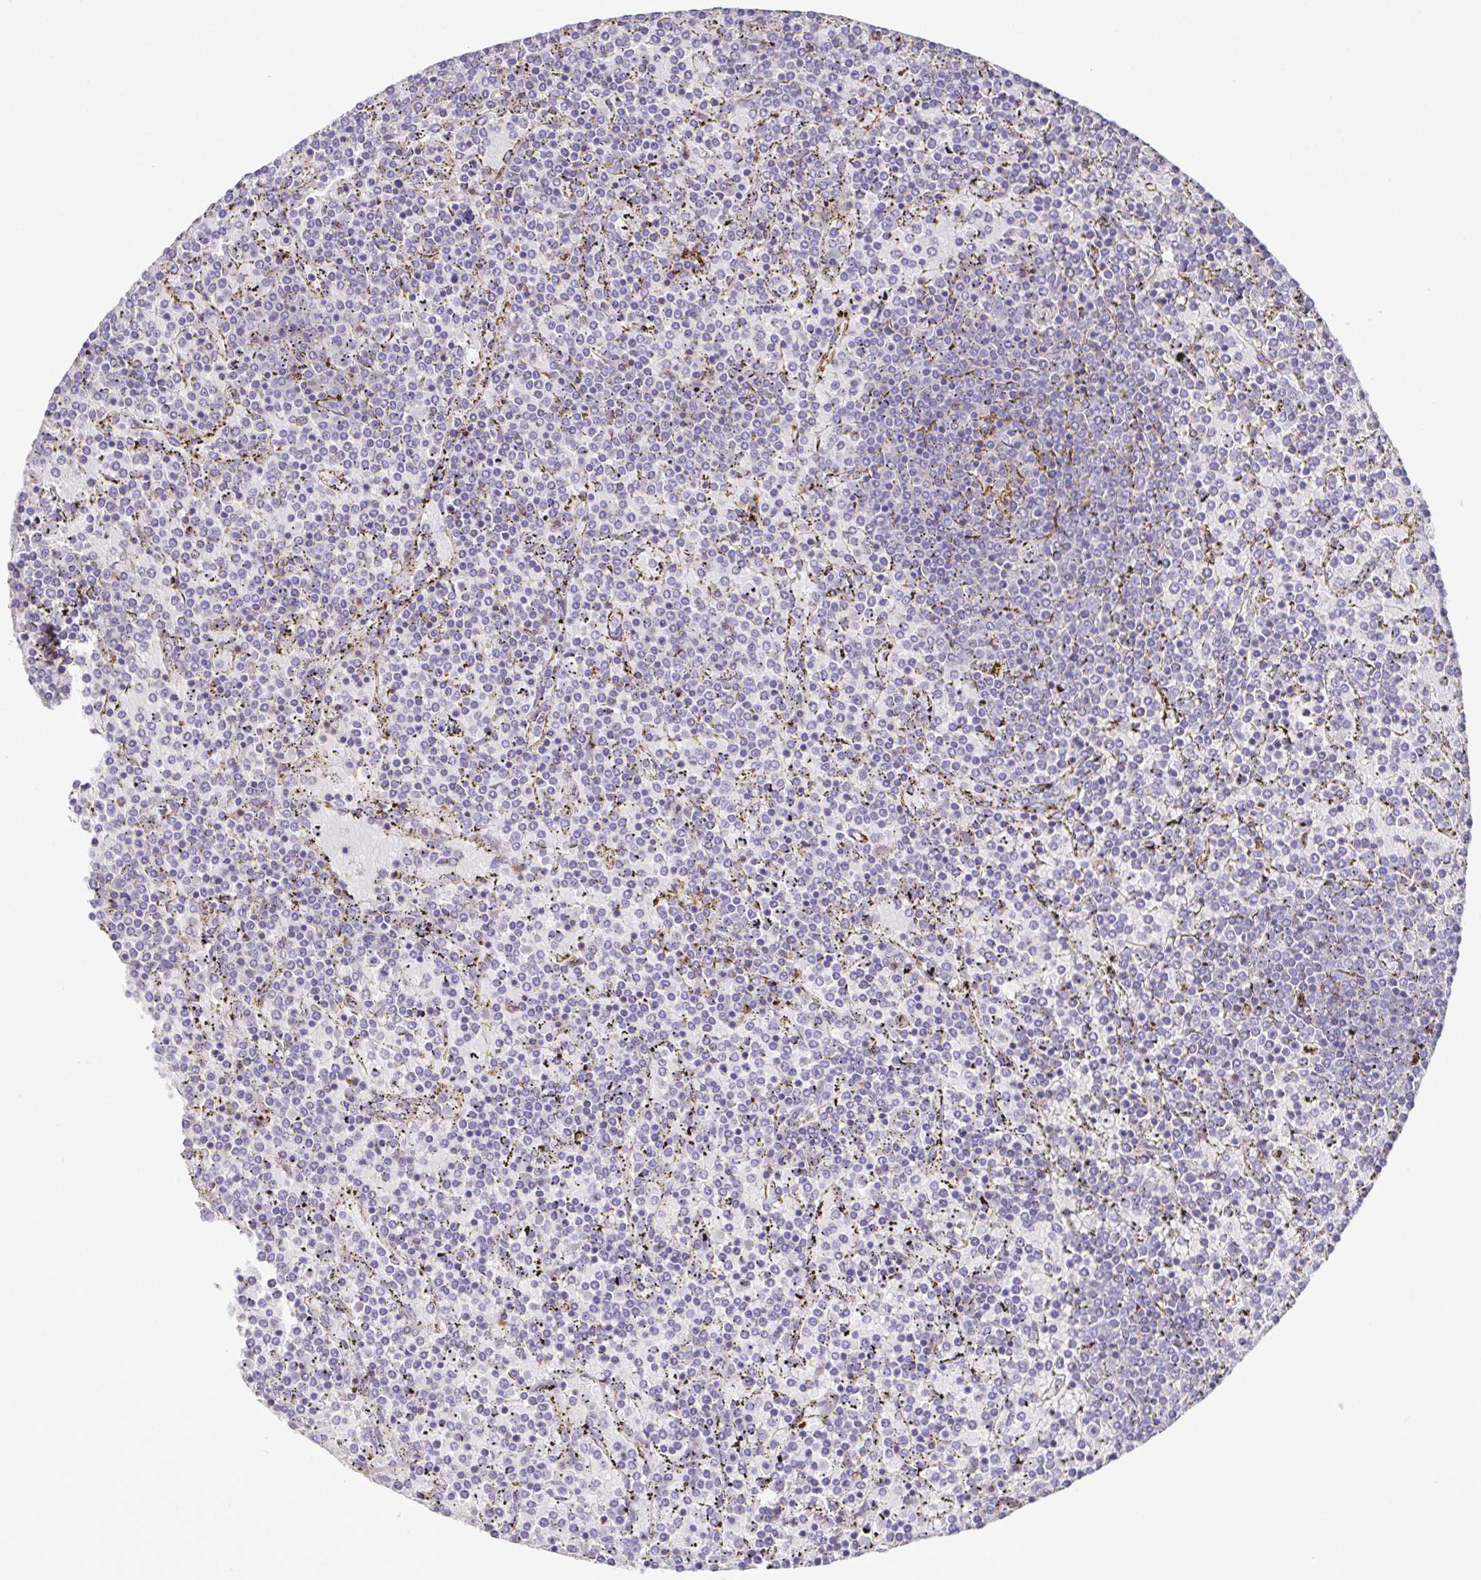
{"staining": {"intensity": "negative", "quantity": "none", "location": "none"}, "tissue": "lymphoma", "cell_type": "Tumor cells", "image_type": "cancer", "snomed": [{"axis": "morphology", "description": "Malignant lymphoma, non-Hodgkin's type, Low grade"}, {"axis": "topography", "description": "Spleen"}], "caption": "This histopathology image is of lymphoma stained with IHC to label a protein in brown with the nuclei are counter-stained blue. There is no expression in tumor cells.", "gene": "MARCO", "patient": {"sex": "female", "age": 77}}